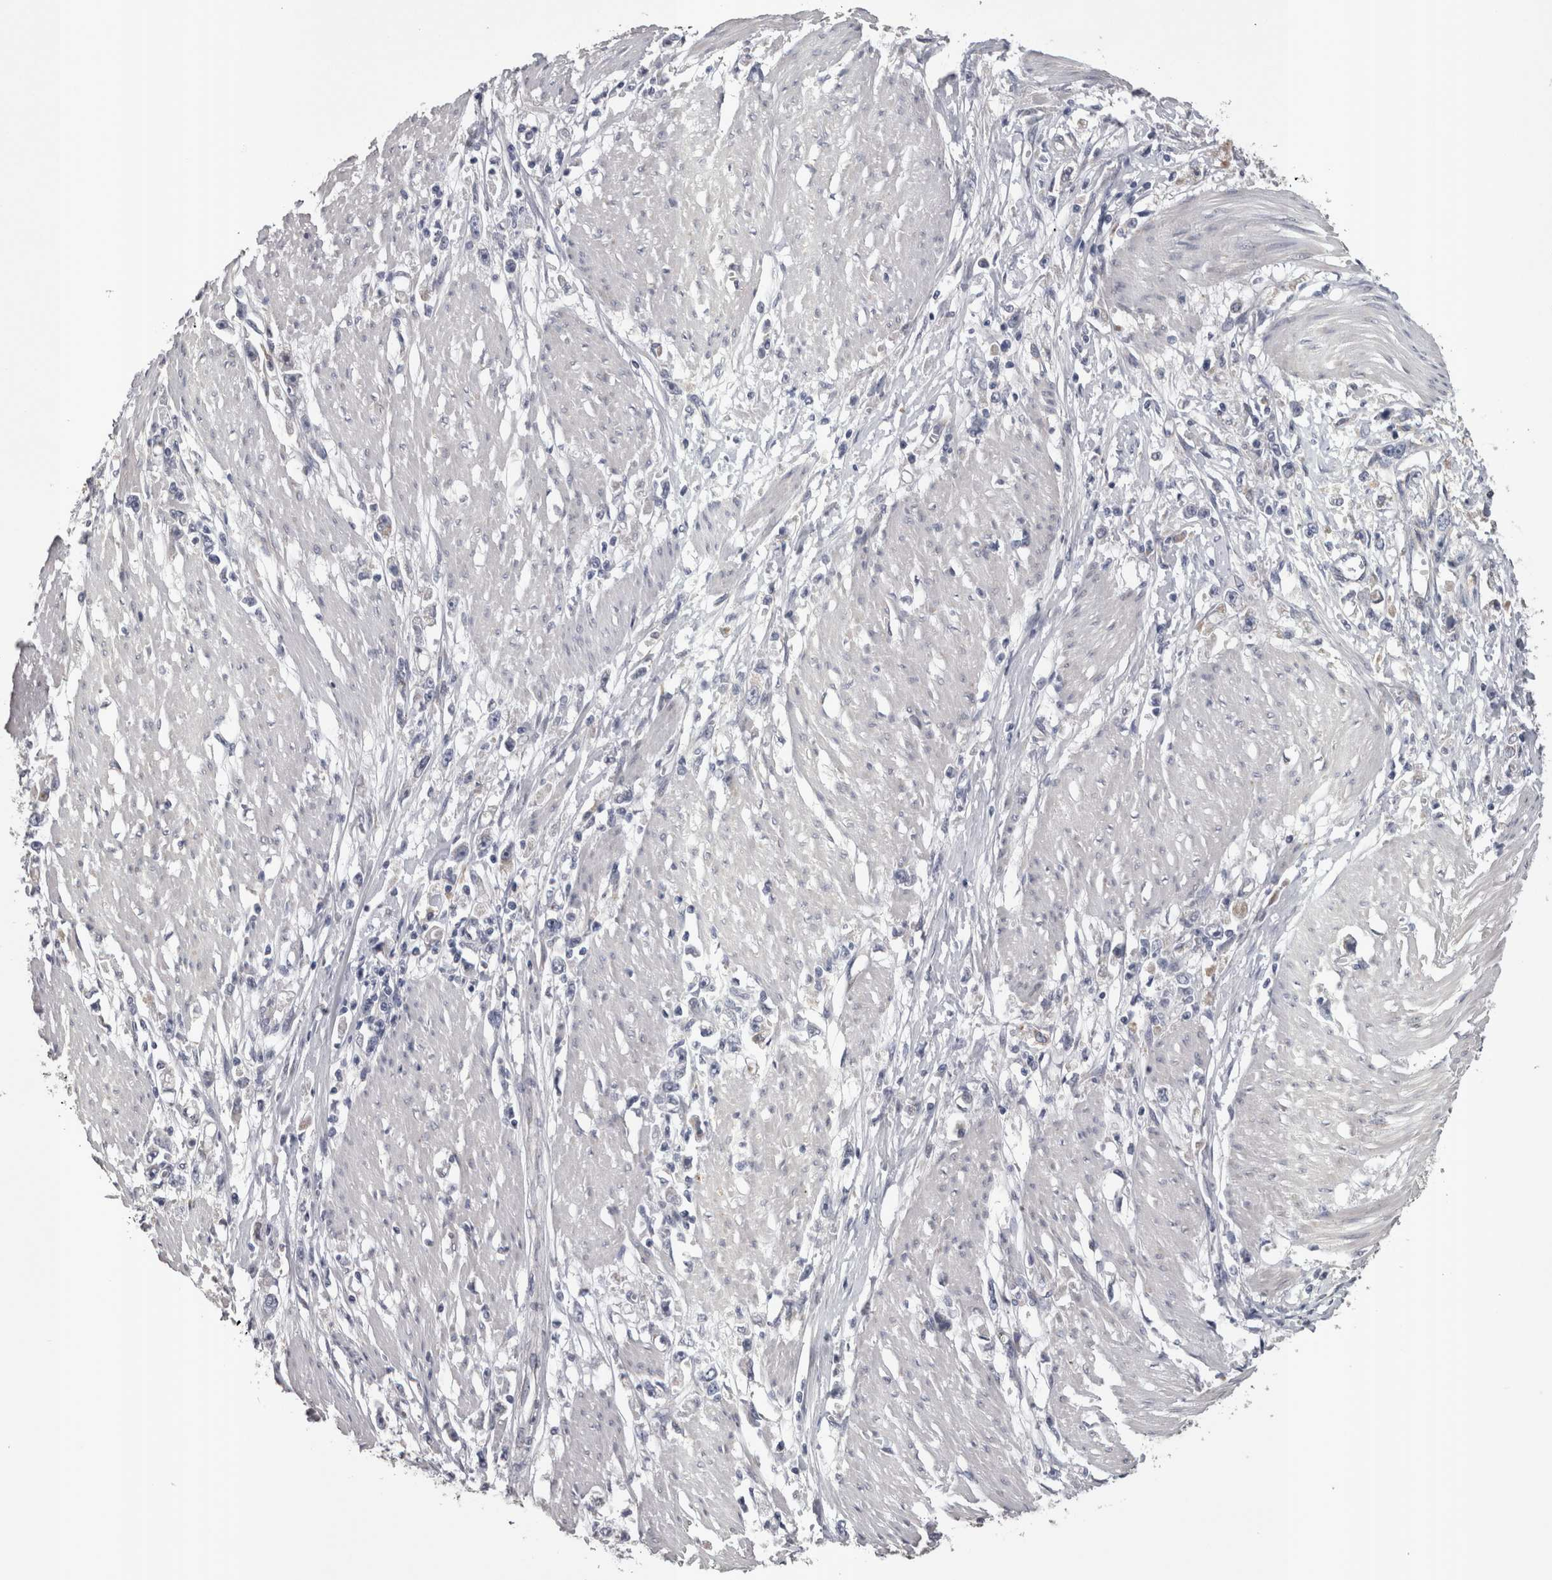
{"staining": {"intensity": "negative", "quantity": "none", "location": "none"}, "tissue": "stomach cancer", "cell_type": "Tumor cells", "image_type": "cancer", "snomed": [{"axis": "morphology", "description": "Adenocarcinoma, NOS"}, {"axis": "topography", "description": "Stomach"}], "caption": "This is an IHC micrograph of stomach adenocarcinoma. There is no positivity in tumor cells.", "gene": "STC1", "patient": {"sex": "female", "age": 59}}